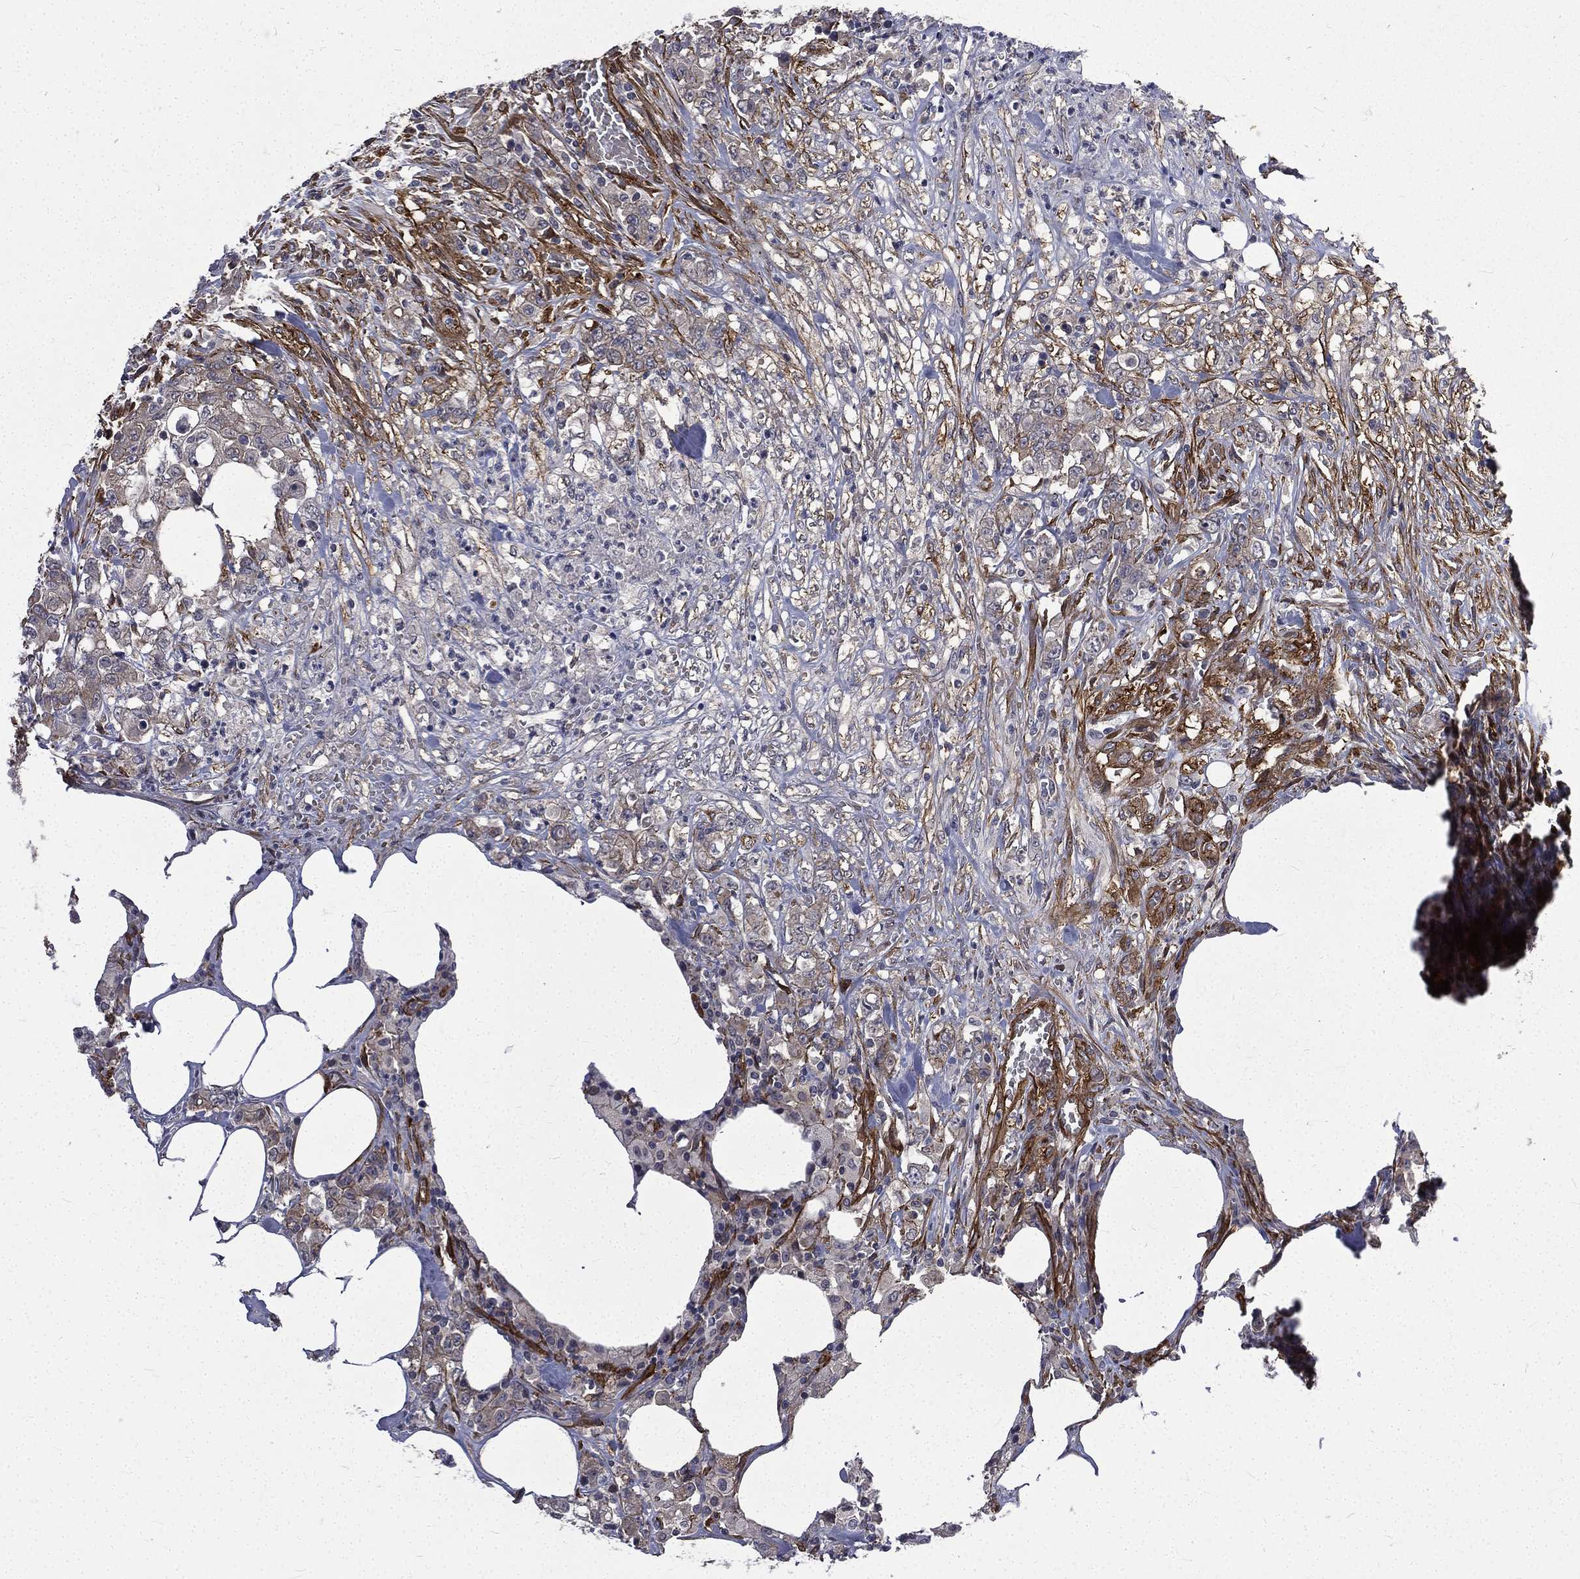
{"staining": {"intensity": "moderate", "quantity": "<25%", "location": "cytoplasmic/membranous"}, "tissue": "colorectal cancer", "cell_type": "Tumor cells", "image_type": "cancer", "snomed": [{"axis": "morphology", "description": "Adenocarcinoma, NOS"}, {"axis": "topography", "description": "Colon"}], "caption": "A brown stain labels moderate cytoplasmic/membranous positivity of a protein in human adenocarcinoma (colorectal) tumor cells. The protein is shown in brown color, while the nuclei are stained blue.", "gene": "PPFIBP1", "patient": {"sex": "female", "age": 48}}